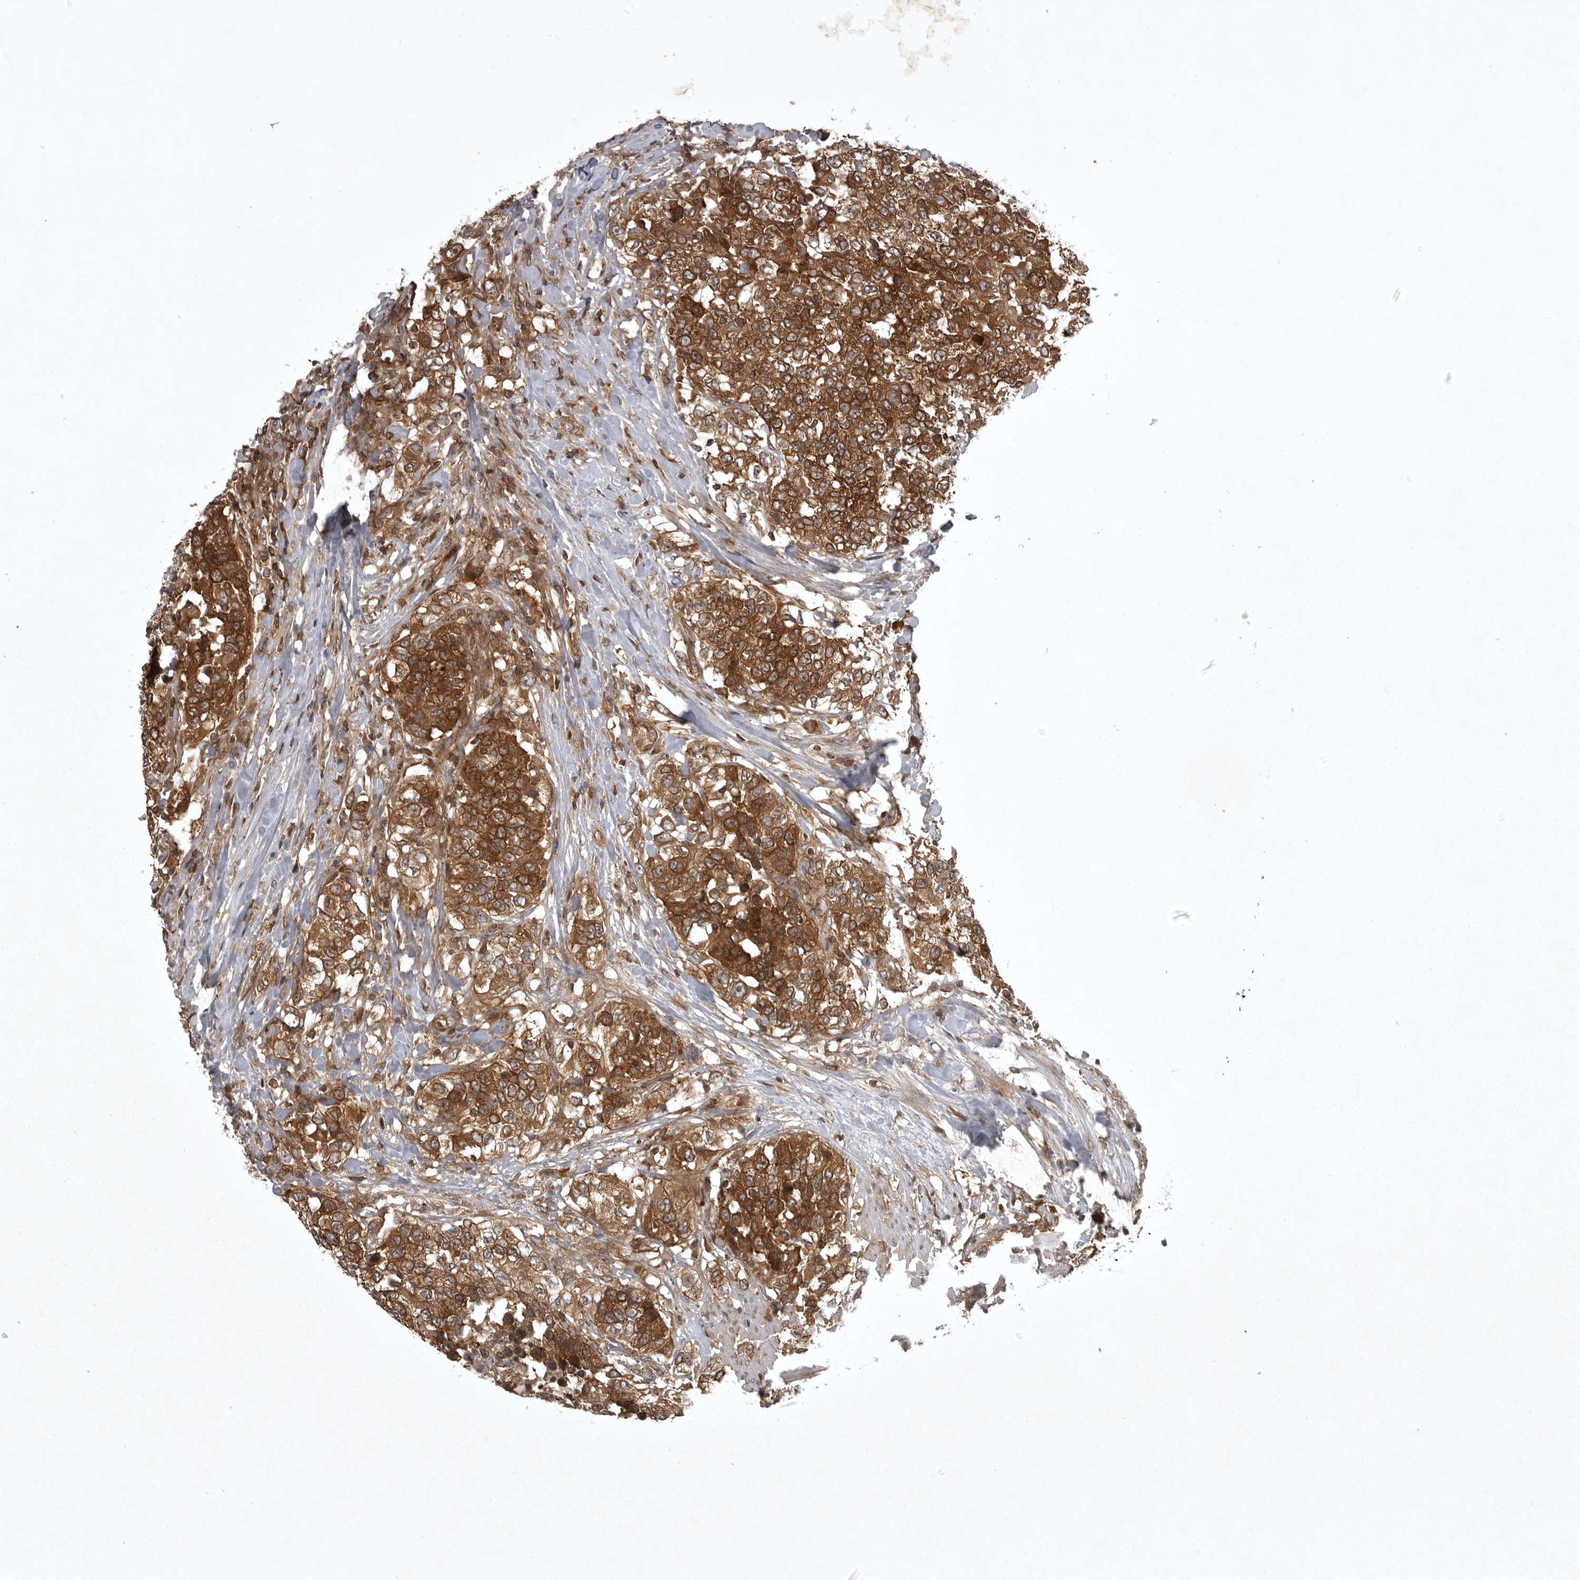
{"staining": {"intensity": "strong", "quantity": ">75%", "location": "cytoplasmic/membranous"}, "tissue": "urothelial cancer", "cell_type": "Tumor cells", "image_type": "cancer", "snomed": [{"axis": "morphology", "description": "Urothelial carcinoma, High grade"}, {"axis": "topography", "description": "Urinary bladder"}], "caption": "Immunohistochemical staining of human urothelial cancer reveals high levels of strong cytoplasmic/membranous protein positivity in approximately >75% of tumor cells. (Brightfield microscopy of DAB IHC at high magnification).", "gene": "STK24", "patient": {"sex": "female", "age": 80}}